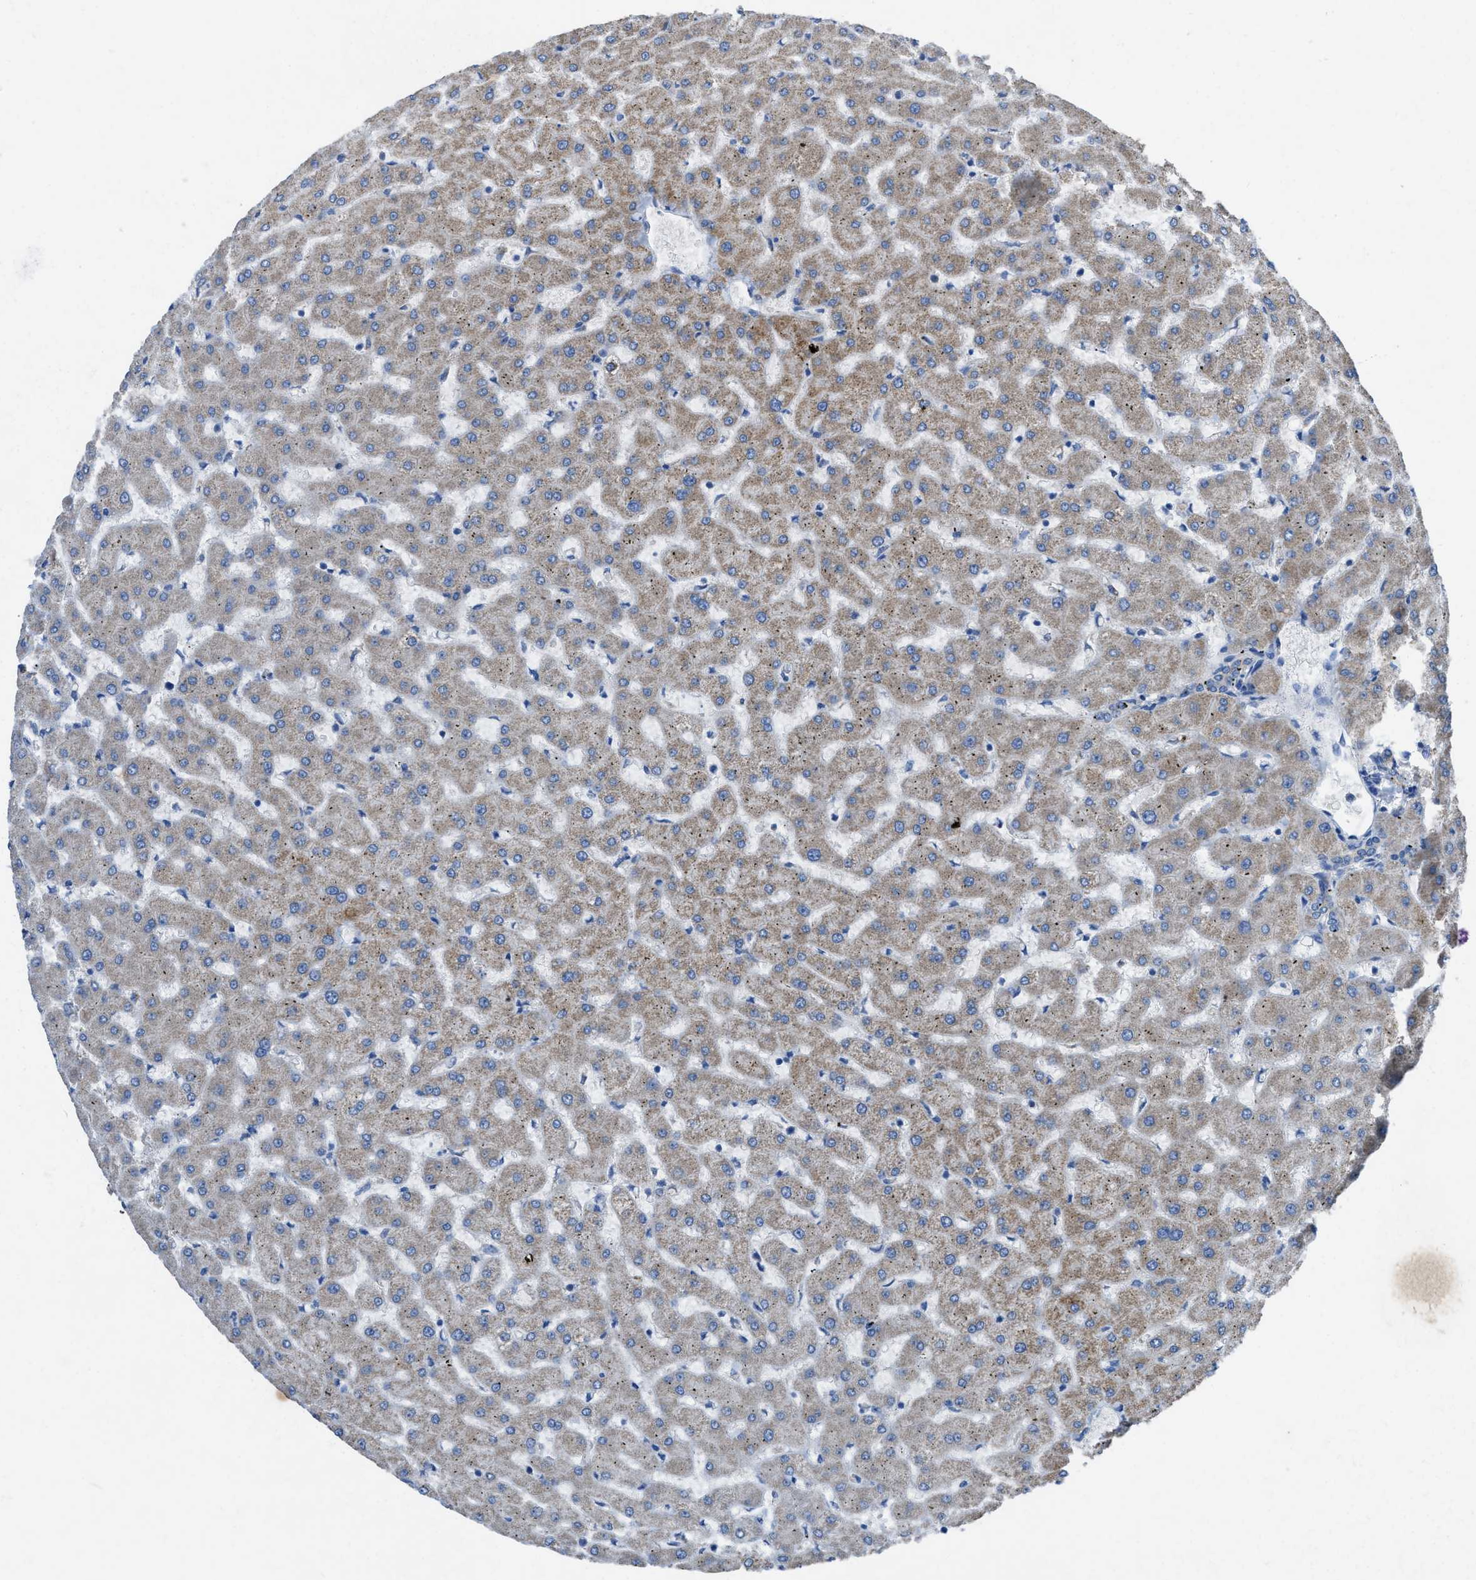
{"staining": {"intensity": "negative", "quantity": "none", "location": "none"}, "tissue": "liver", "cell_type": "Cholangiocytes", "image_type": "normal", "snomed": [{"axis": "morphology", "description": "Normal tissue, NOS"}, {"axis": "topography", "description": "Liver"}], "caption": "IHC histopathology image of unremarkable human liver stained for a protein (brown), which reveals no positivity in cholangiocytes. (DAB immunohistochemistry visualized using brightfield microscopy, high magnification).", "gene": "DOLPP1", "patient": {"sex": "female", "age": 63}}